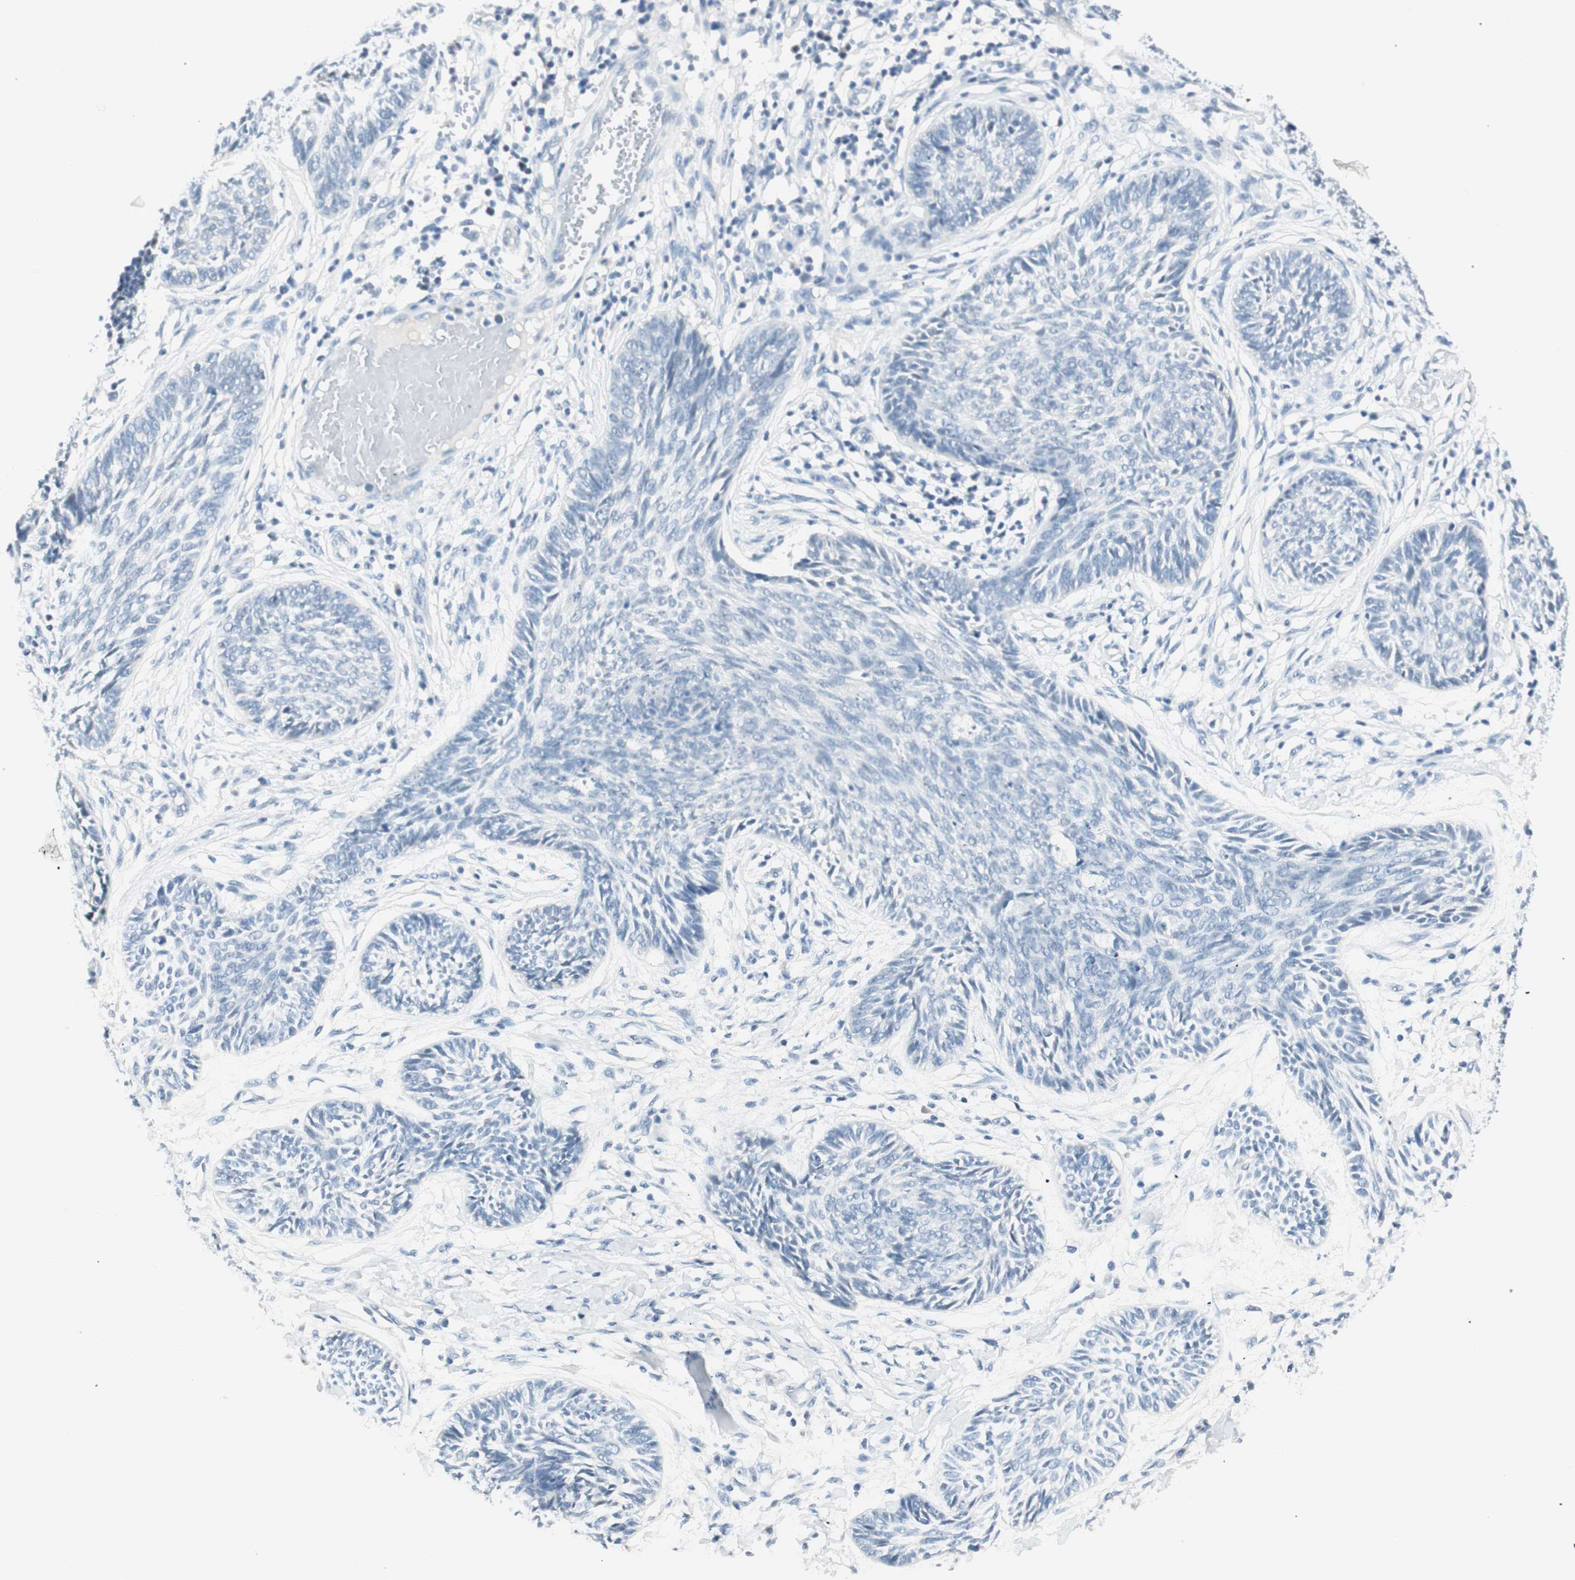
{"staining": {"intensity": "negative", "quantity": "none", "location": "none"}, "tissue": "skin cancer", "cell_type": "Tumor cells", "image_type": "cancer", "snomed": [{"axis": "morphology", "description": "Papilloma, NOS"}, {"axis": "morphology", "description": "Basal cell carcinoma"}, {"axis": "topography", "description": "Skin"}], "caption": "A histopathology image of skin cancer (papilloma) stained for a protein demonstrates no brown staining in tumor cells.", "gene": "HOXB13", "patient": {"sex": "male", "age": 87}}